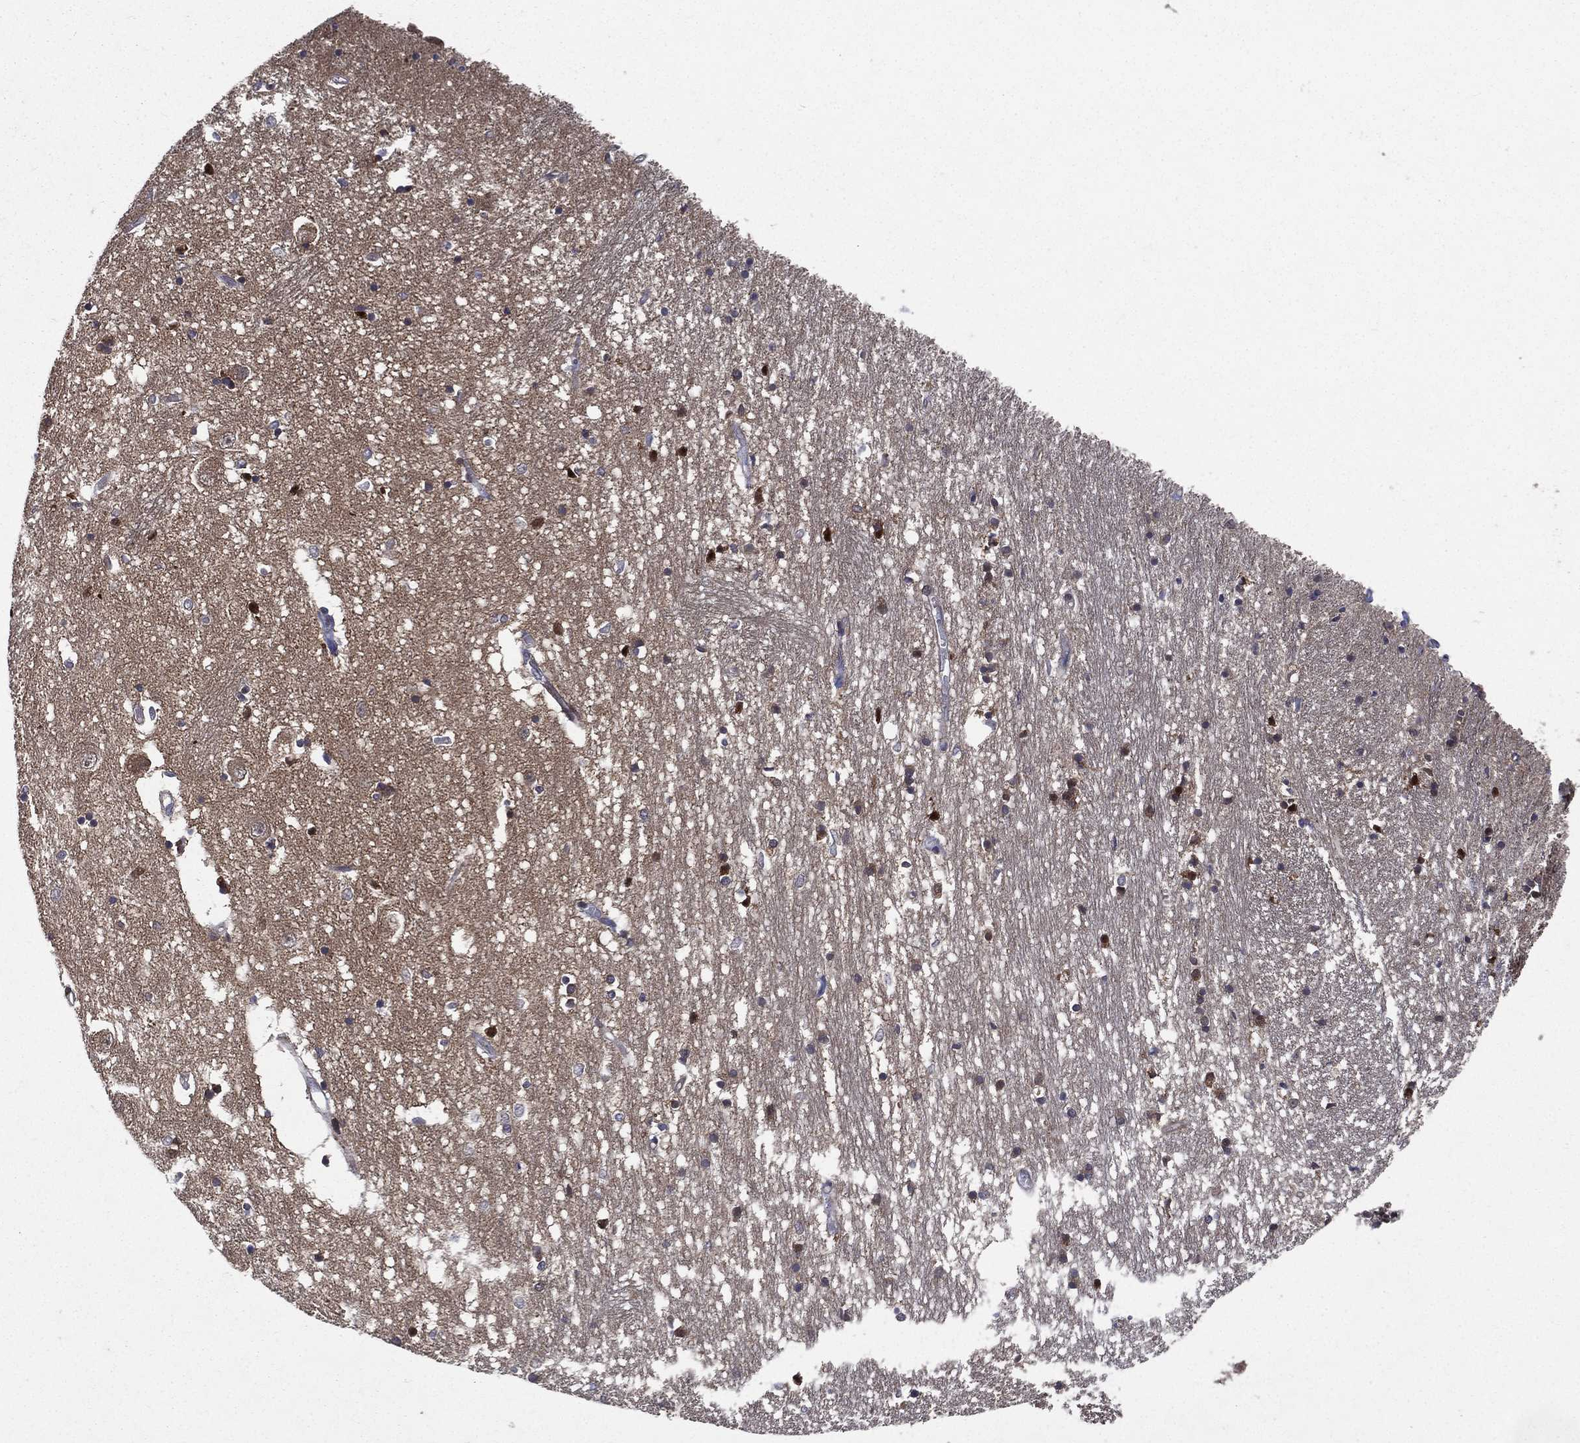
{"staining": {"intensity": "negative", "quantity": "none", "location": "none"}, "tissue": "caudate", "cell_type": "Glial cells", "image_type": "normal", "snomed": [{"axis": "morphology", "description": "Normal tissue, NOS"}, {"axis": "topography", "description": "Lateral ventricle wall"}], "caption": "DAB (3,3'-diaminobenzidine) immunohistochemical staining of benign caudate shows no significant expression in glial cells.", "gene": "RAB11FIP4", "patient": {"sex": "male", "age": 54}}